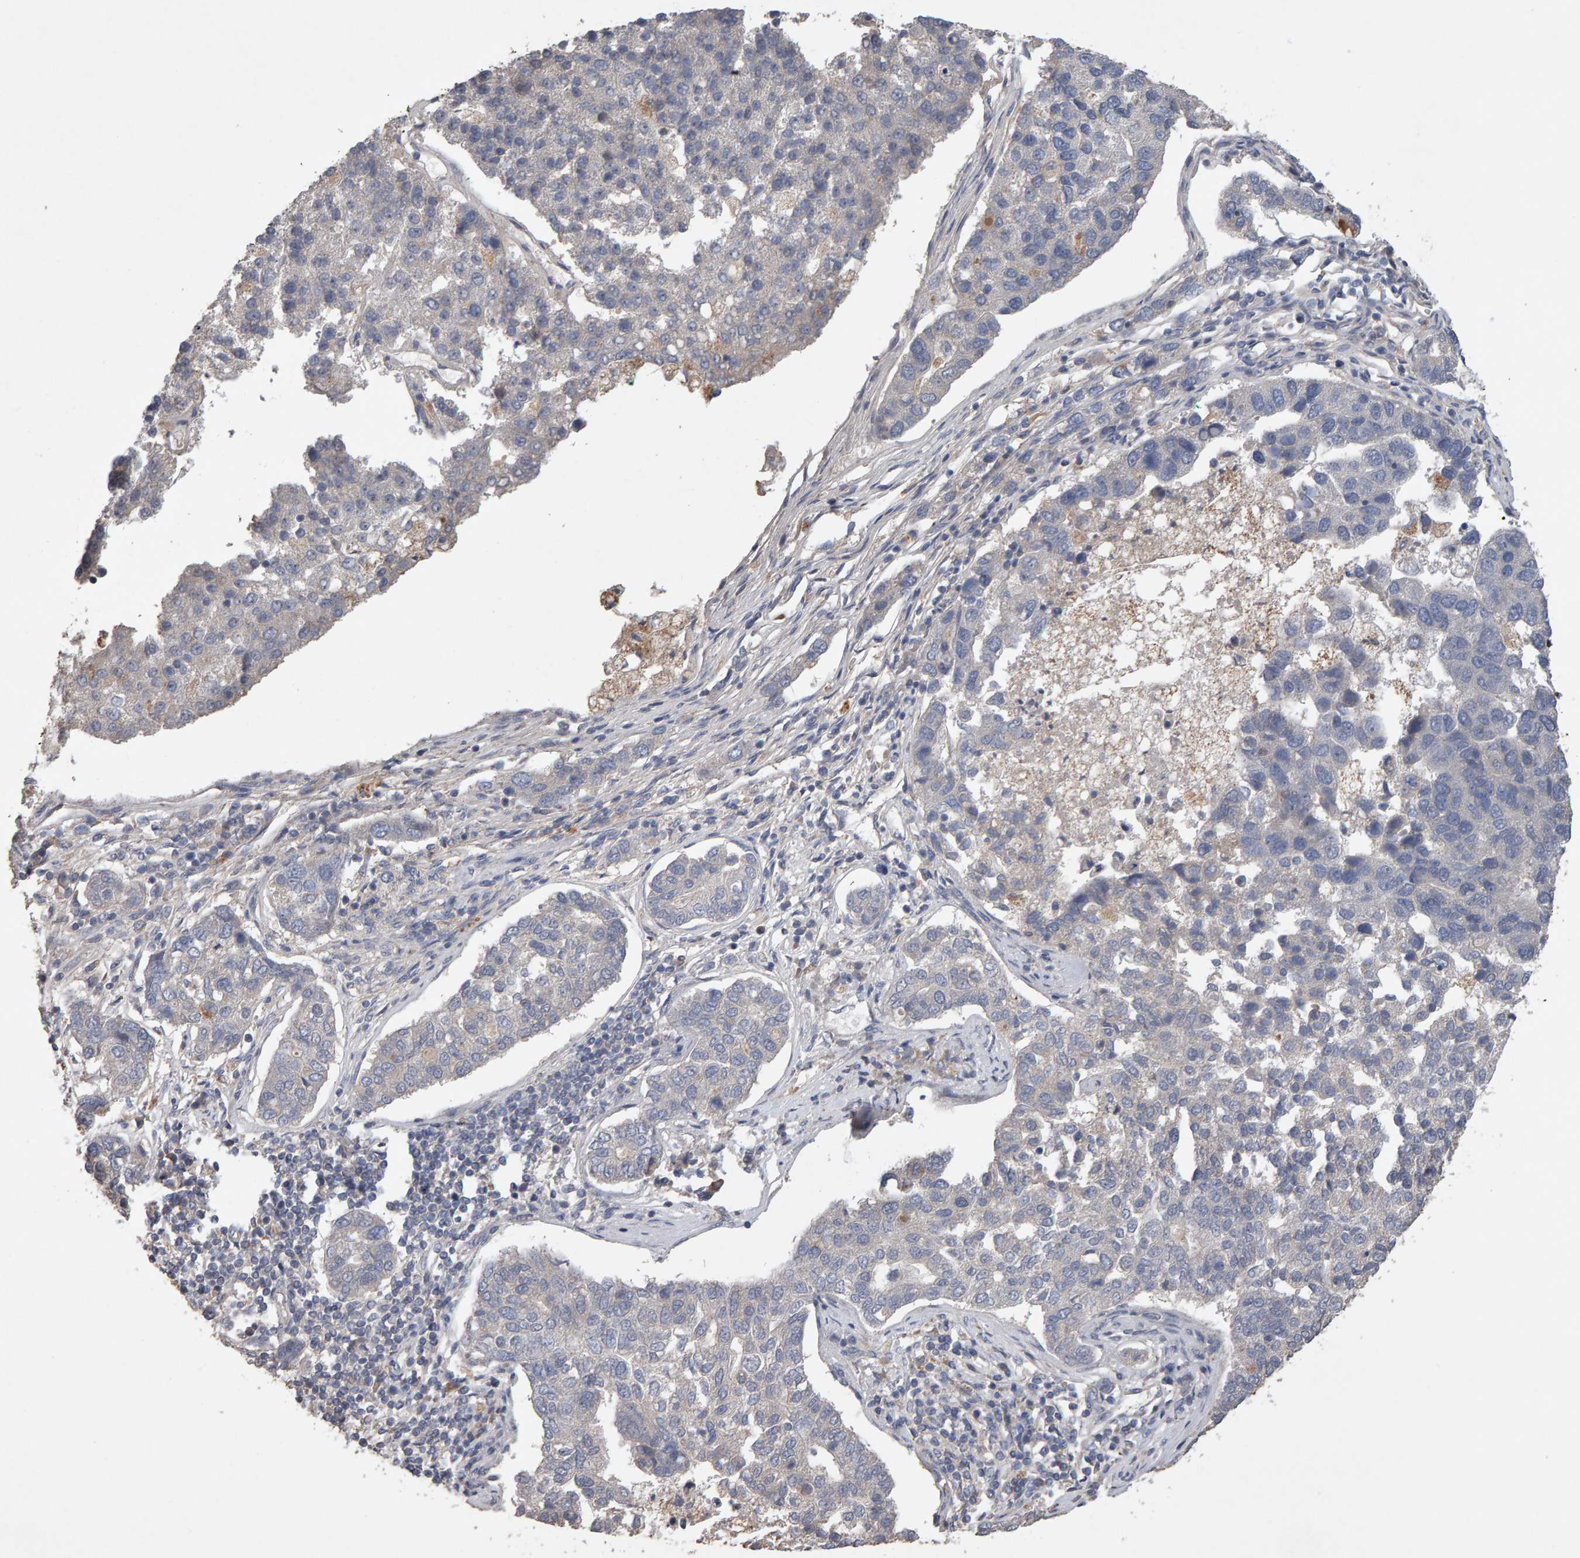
{"staining": {"intensity": "negative", "quantity": "none", "location": "none"}, "tissue": "pancreatic cancer", "cell_type": "Tumor cells", "image_type": "cancer", "snomed": [{"axis": "morphology", "description": "Adenocarcinoma, NOS"}, {"axis": "topography", "description": "Pancreas"}], "caption": "There is no significant positivity in tumor cells of pancreatic cancer (adenocarcinoma). The staining was performed using DAB (3,3'-diaminobenzidine) to visualize the protein expression in brown, while the nuclei were stained in blue with hematoxylin (Magnification: 20x).", "gene": "COASY", "patient": {"sex": "female", "age": 61}}